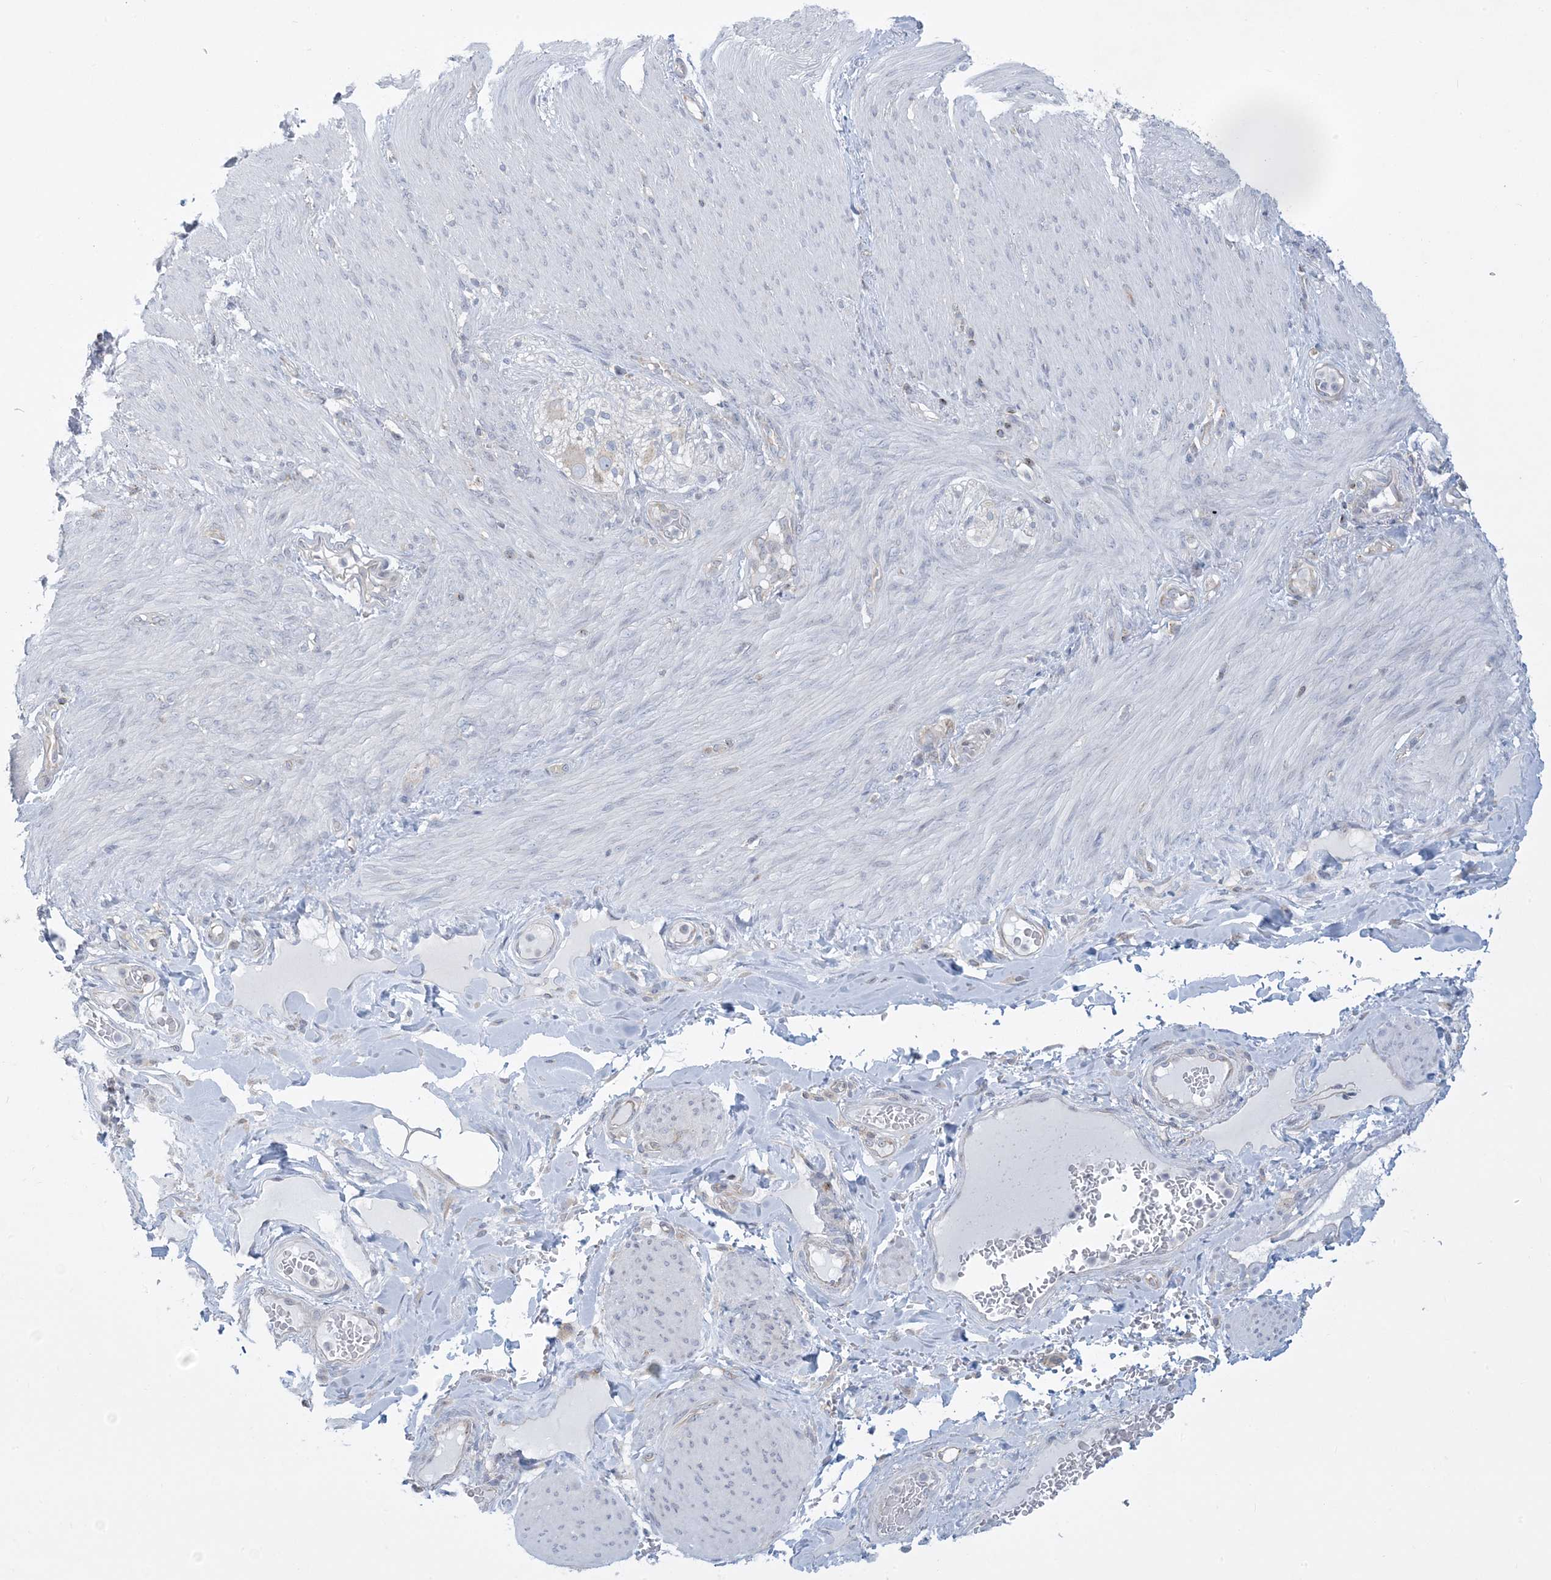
{"staining": {"intensity": "negative", "quantity": "none", "location": "none"}, "tissue": "adipose tissue", "cell_type": "Adipocytes", "image_type": "normal", "snomed": [{"axis": "morphology", "description": "Normal tissue, NOS"}, {"axis": "topography", "description": "Colon"}, {"axis": "topography", "description": "Peripheral nerve tissue"}], "caption": "Adipocytes show no significant protein positivity in unremarkable adipose tissue. (Brightfield microscopy of DAB (3,3'-diaminobenzidine) immunohistochemistry (IHC) at high magnification).", "gene": "SLAMF9", "patient": {"sex": "female", "age": 61}}